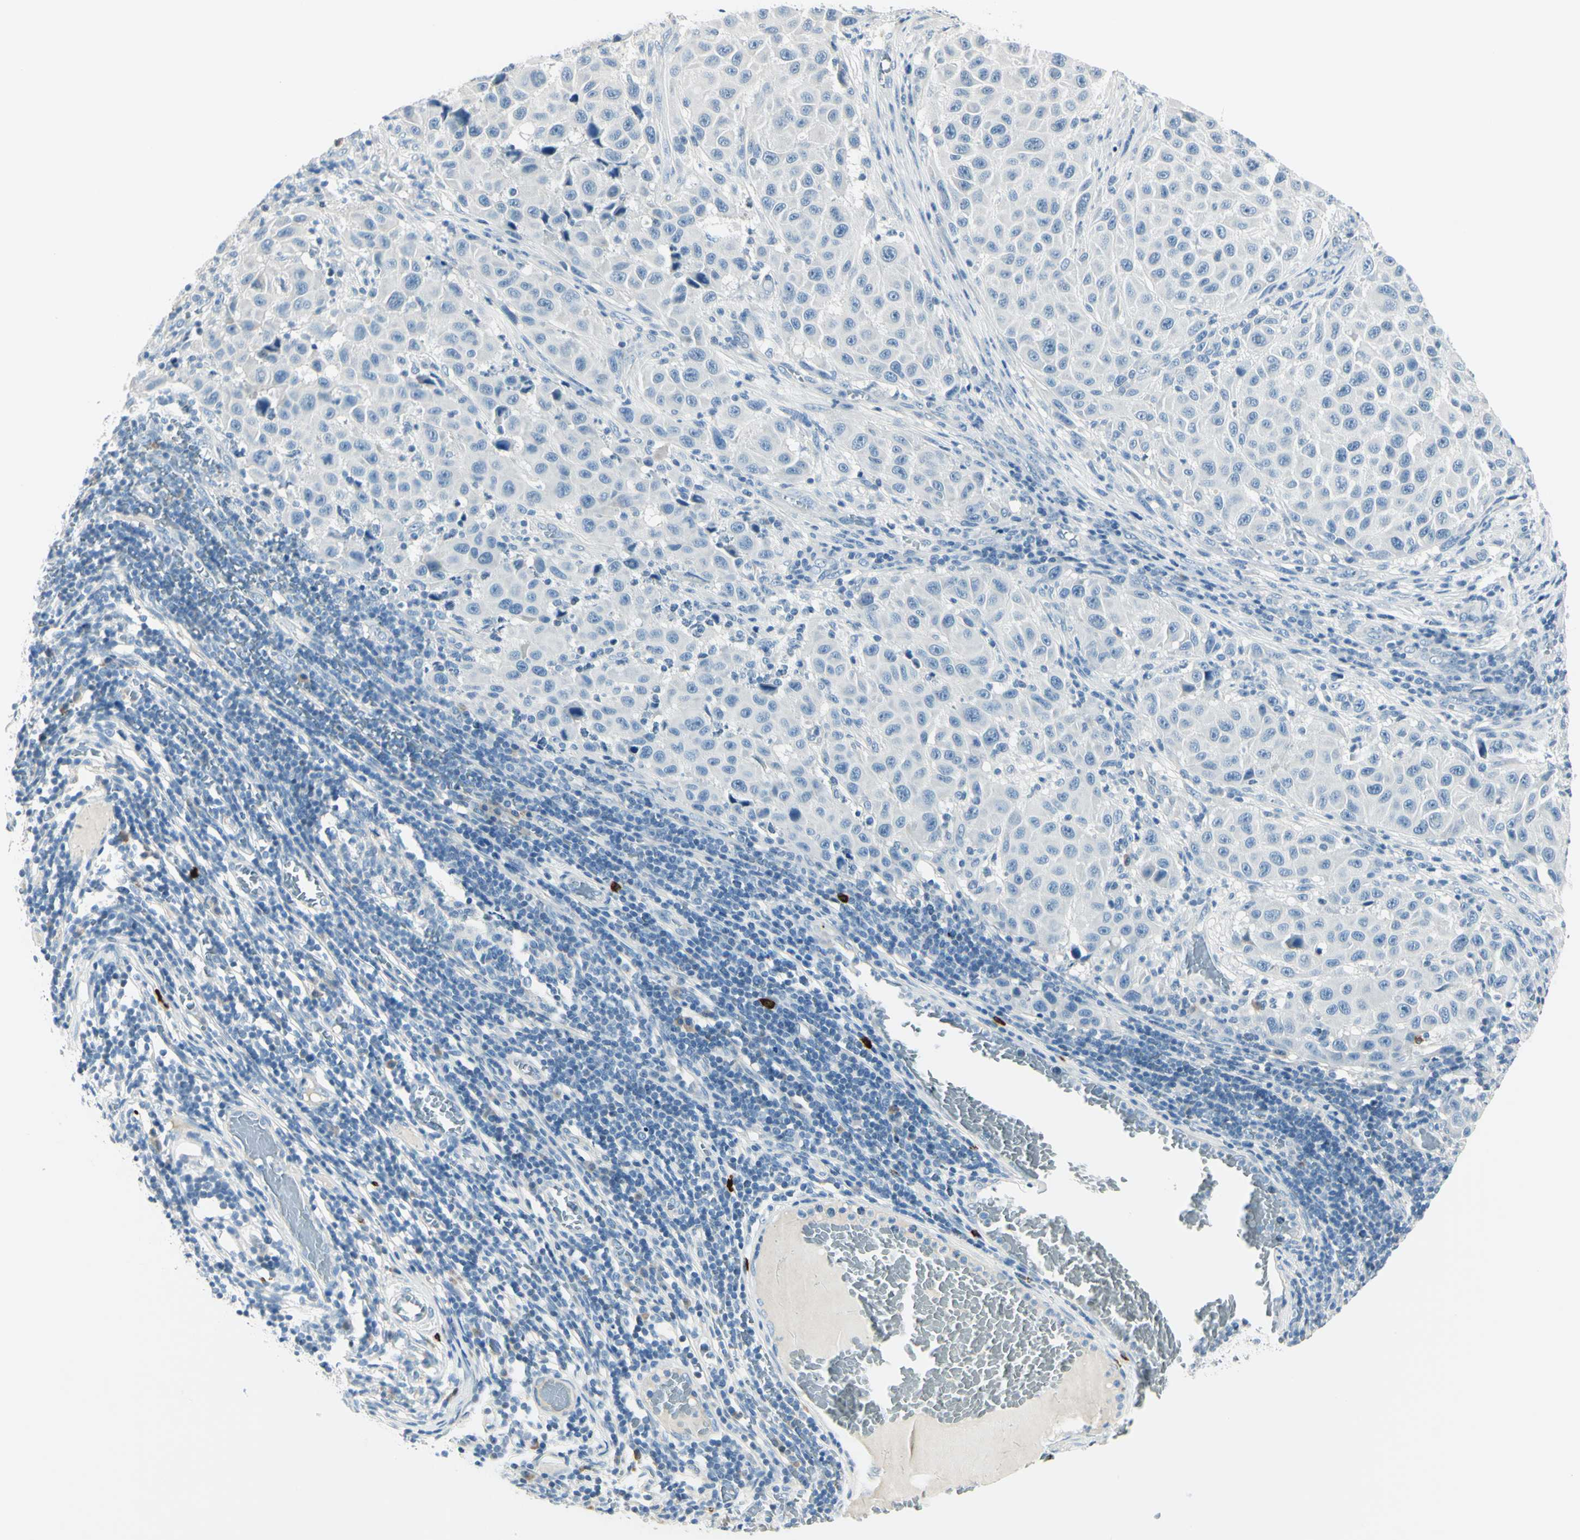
{"staining": {"intensity": "negative", "quantity": "none", "location": "none"}, "tissue": "melanoma", "cell_type": "Tumor cells", "image_type": "cancer", "snomed": [{"axis": "morphology", "description": "Malignant melanoma, Metastatic site"}, {"axis": "topography", "description": "Lymph node"}], "caption": "Melanoma was stained to show a protein in brown. There is no significant staining in tumor cells.", "gene": "DLG4", "patient": {"sex": "male", "age": 61}}